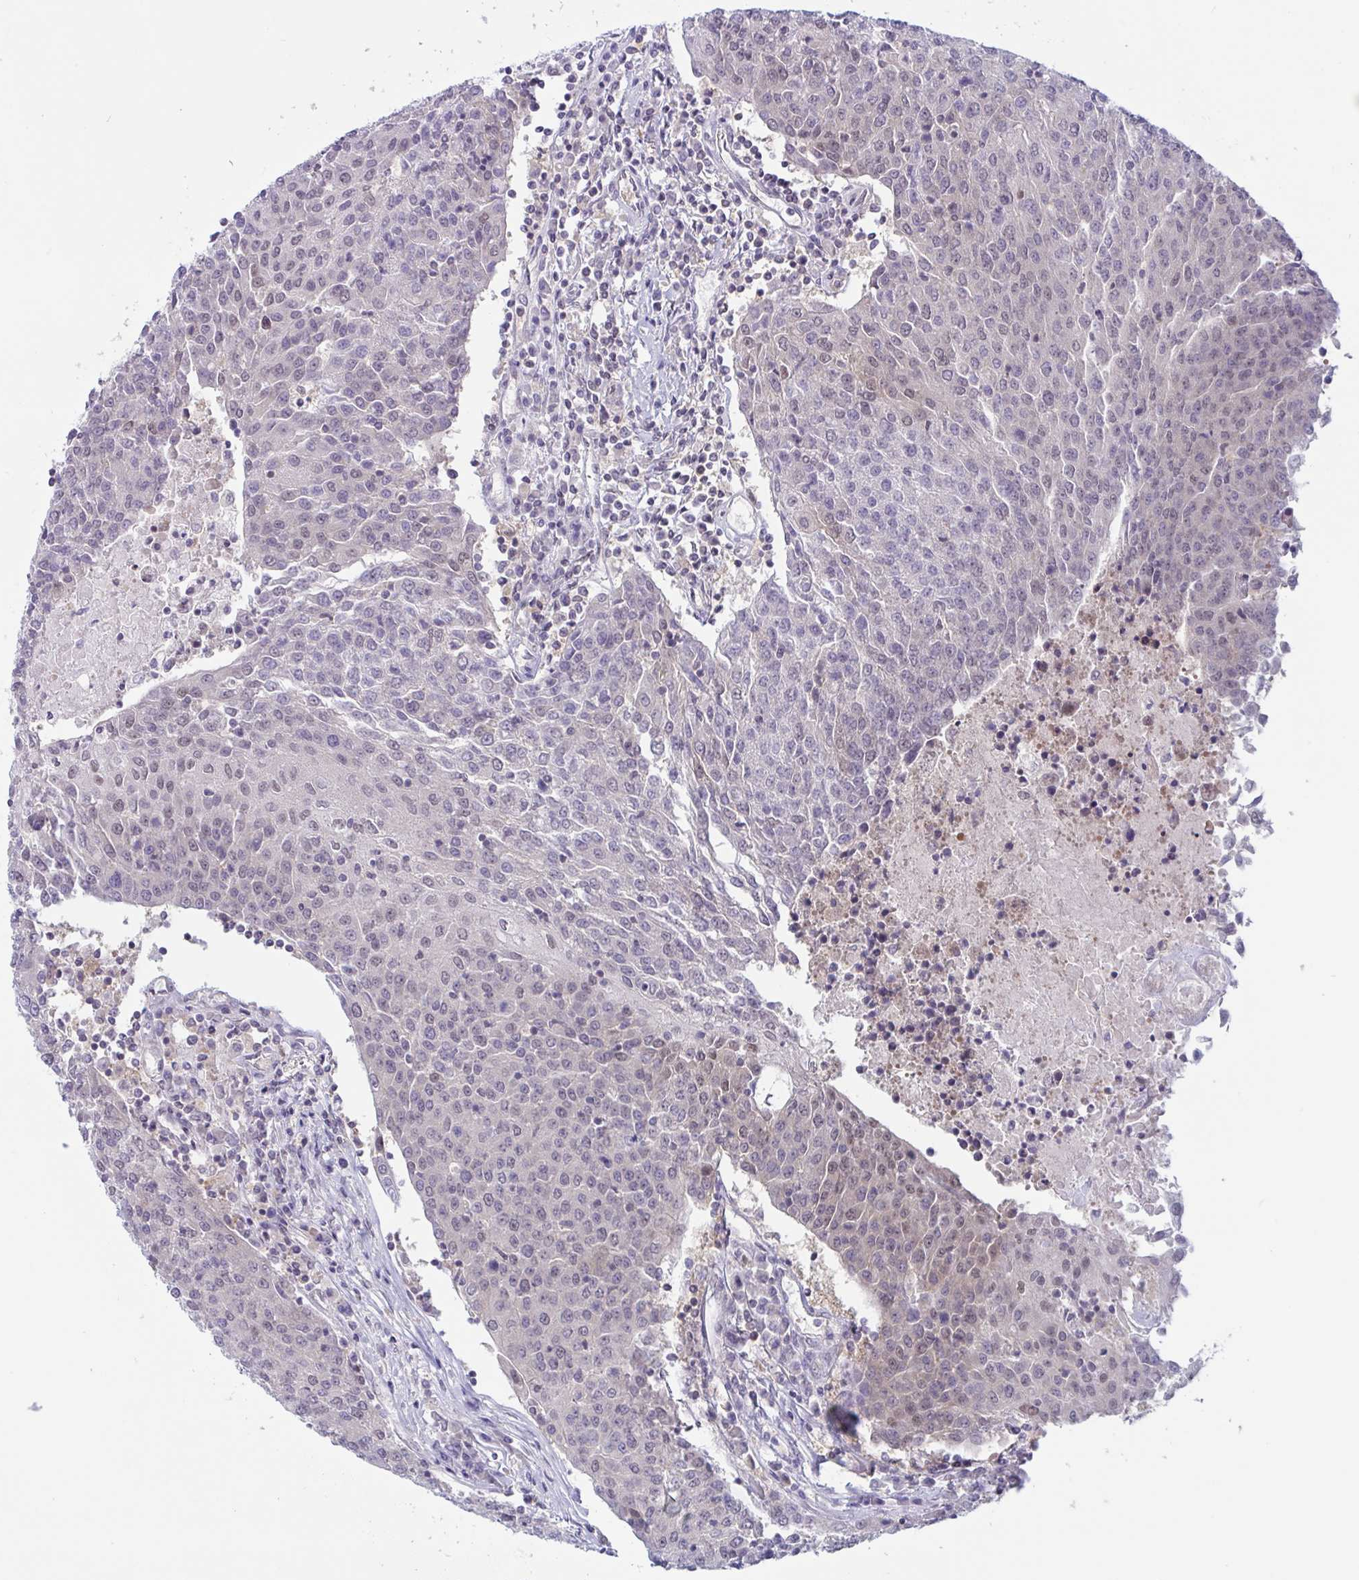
{"staining": {"intensity": "negative", "quantity": "none", "location": "none"}, "tissue": "urothelial cancer", "cell_type": "Tumor cells", "image_type": "cancer", "snomed": [{"axis": "morphology", "description": "Urothelial carcinoma, High grade"}, {"axis": "topography", "description": "Urinary bladder"}], "caption": "A micrograph of urothelial cancer stained for a protein exhibits no brown staining in tumor cells.", "gene": "TSN", "patient": {"sex": "female", "age": 85}}